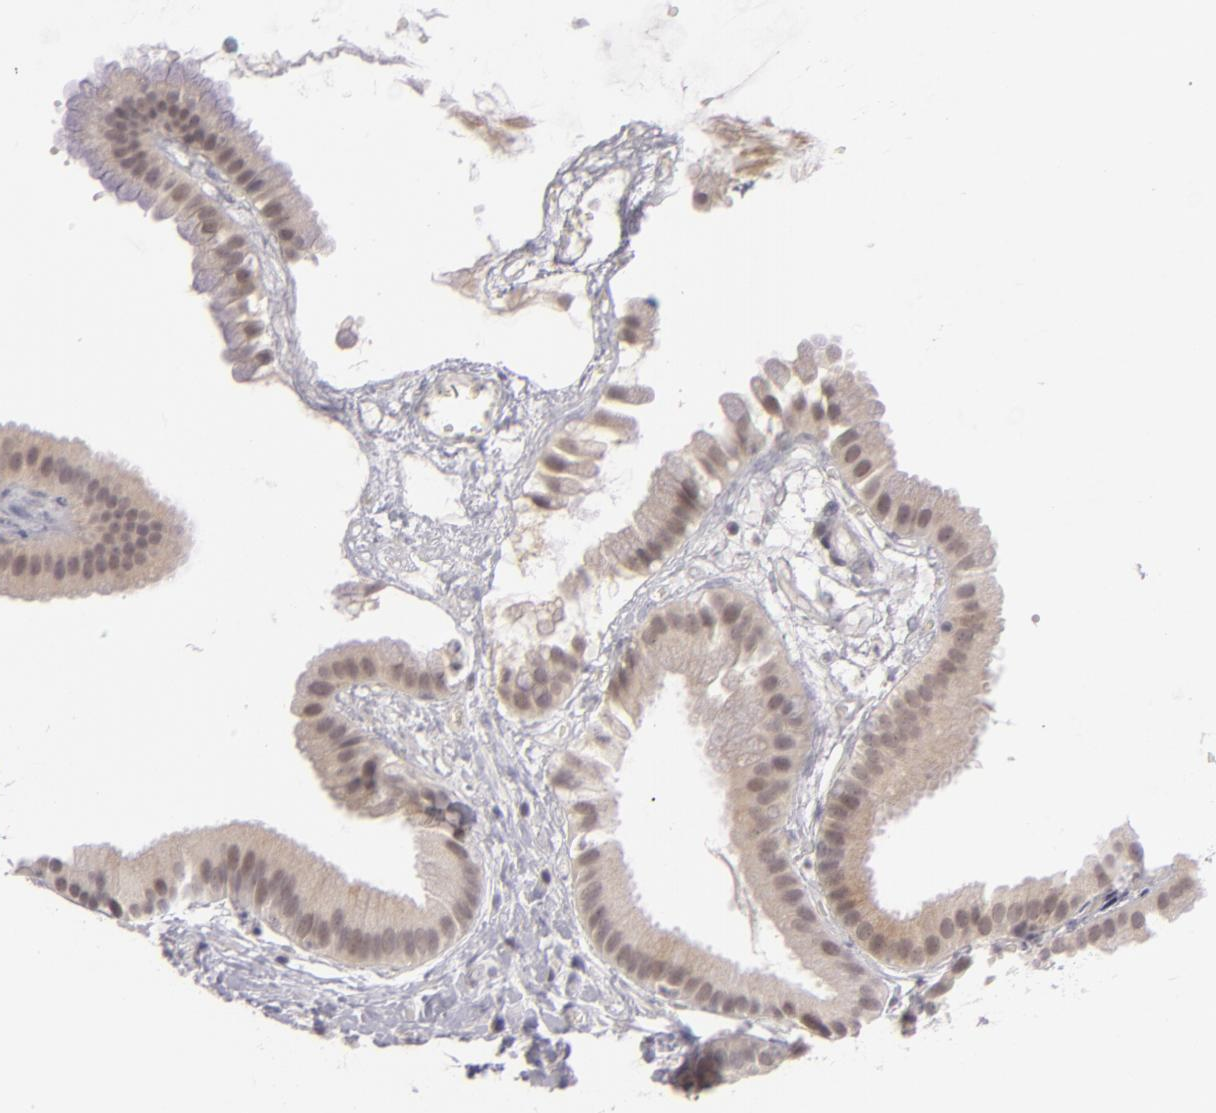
{"staining": {"intensity": "weak", "quantity": ">75%", "location": "cytoplasmic/membranous"}, "tissue": "gallbladder", "cell_type": "Glandular cells", "image_type": "normal", "snomed": [{"axis": "morphology", "description": "Normal tissue, NOS"}, {"axis": "topography", "description": "Gallbladder"}], "caption": "Immunohistochemical staining of unremarkable gallbladder demonstrates >75% levels of weak cytoplasmic/membranous protein positivity in approximately >75% of glandular cells. Nuclei are stained in blue.", "gene": "ZNF205", "patient": {"sex": "female", "age": 63}}